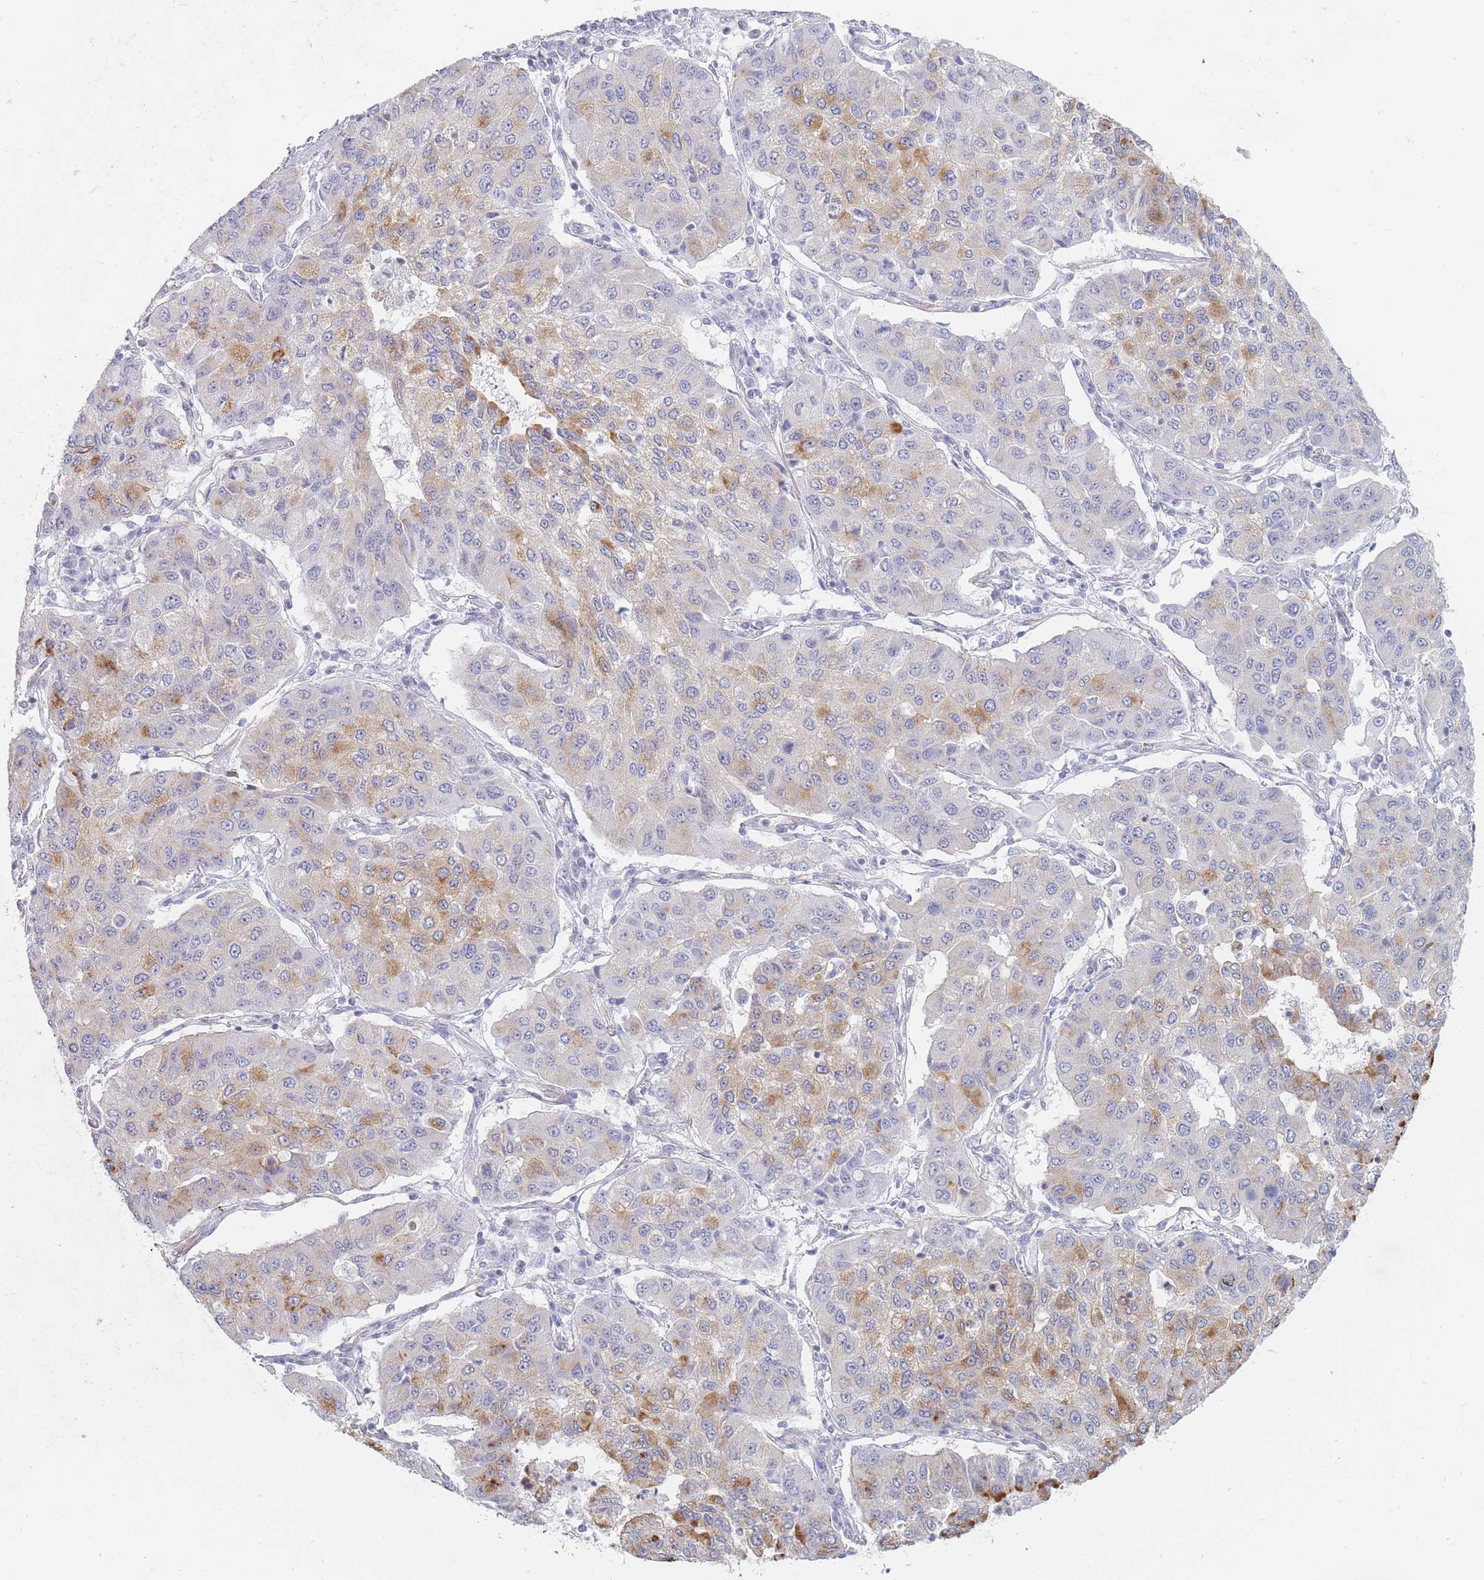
{"staining": {"intensity": "moderate", "quantity": "<25%", "location": "cytoplasmic/membranous"}, "tissue": "lung cancer", "cell_type": "Tumor cells", "image_type": "cancer", "snomed": [{"axis": "morphology", "description": "Squamous cell carcinoma, NOS"}, {"axis": "topography", "description": "Lung"}], "caption": "Human lung cancer (squamous cell carcinoma) stained with a brown dye demonstrates moderate cytoplasmic/membranous positive positivity in about <25% of tumor cells.", "gene": "MAP1S", "patient": {"sex": "male", "age": 74}}